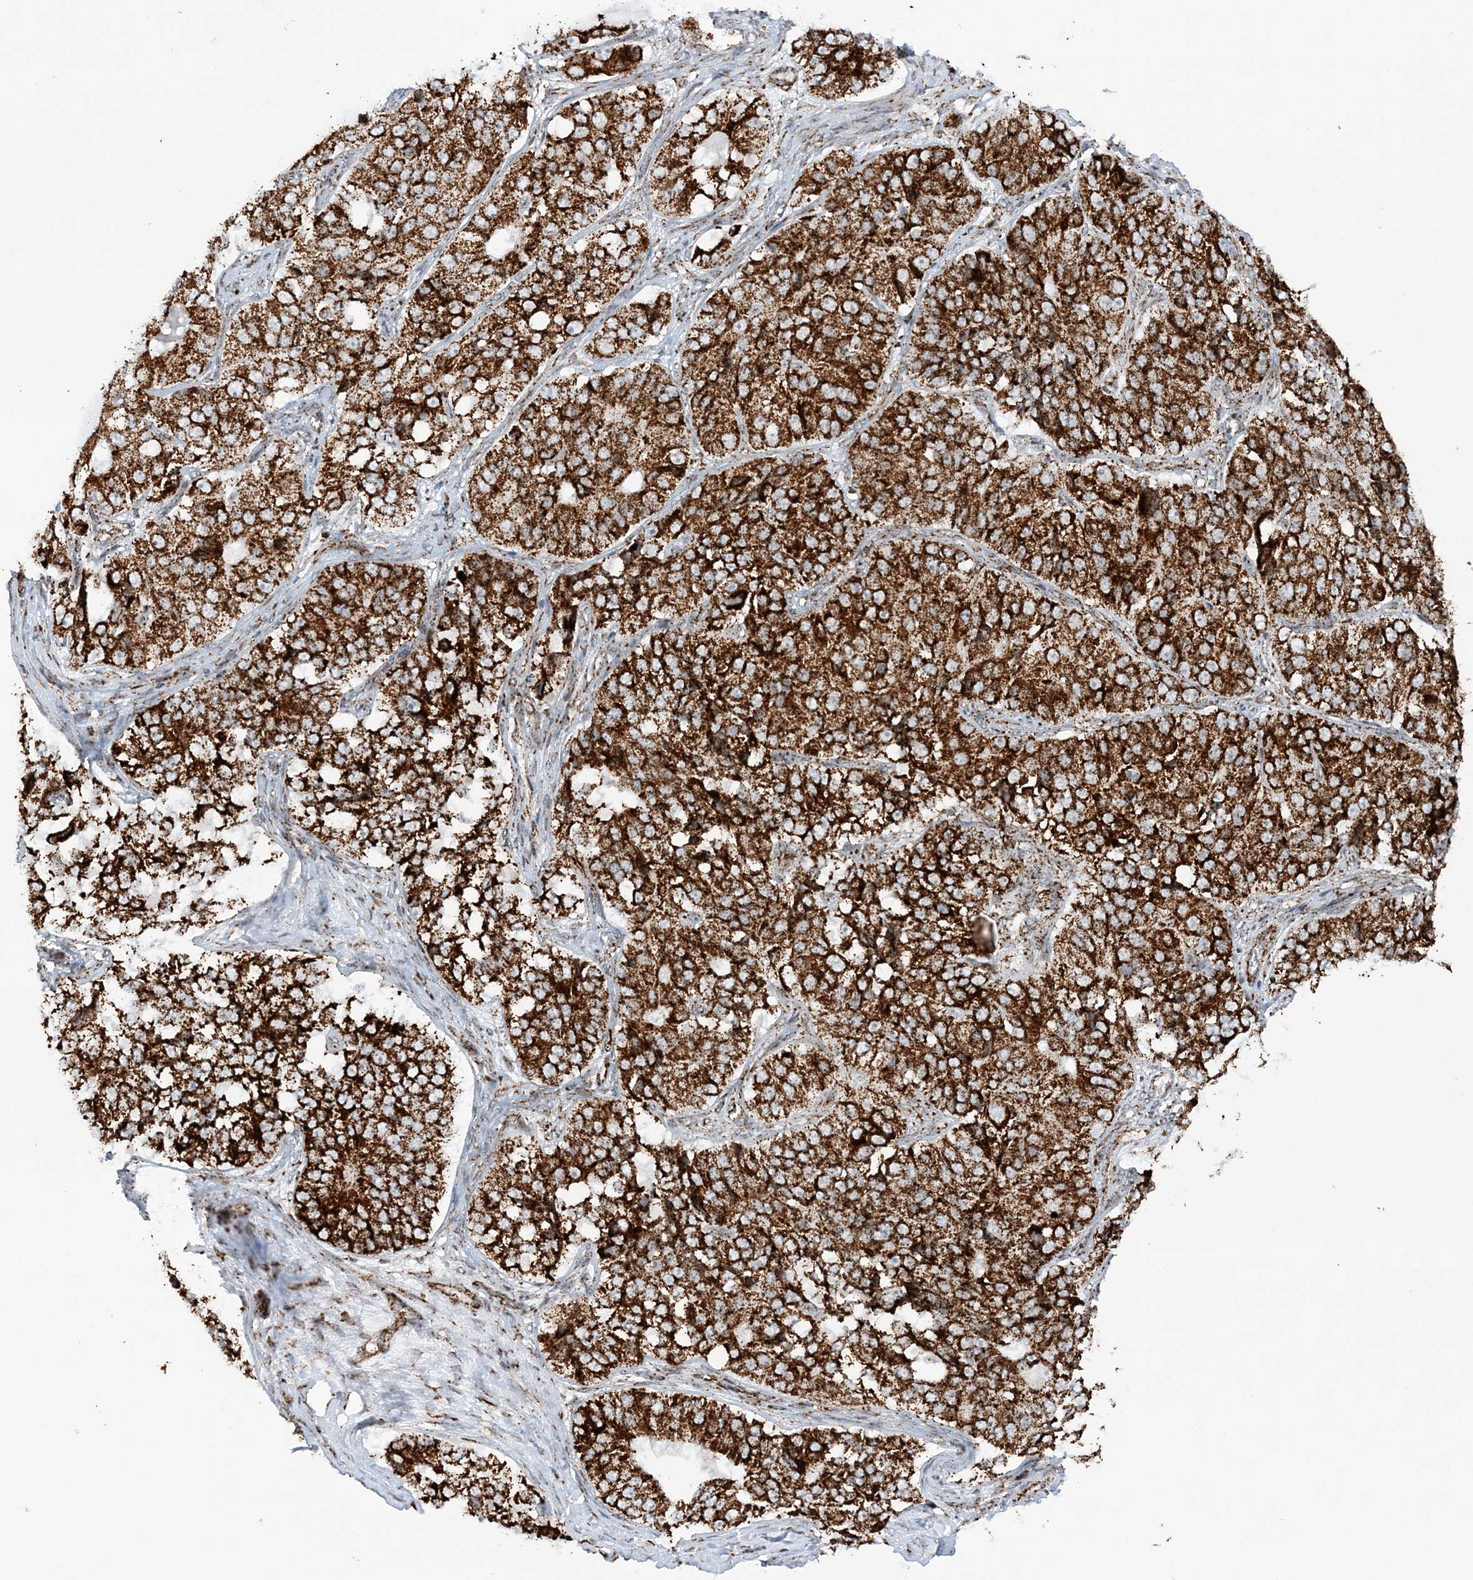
{"staining": {"intensity": "strong", "quantity": ">75%", "location": "cytoplasmic/membranous"}, "tissue": "ovarian cancer", "cell_type": "Tumor cells", "image_type": "cancer", "snomed": [{"axis": "morphology", "description": "Carcinoma, endometroid"}, {"axis": "topography", "description": "Ovary"}], "caption": "Immunohistochemistry (IHC) of human endometroid carcinoma (ovarian) exhibits high levels of strong cytoplasmic/membranous positivity in about >75% of tumor cells.", "gene": "CRY2", "patient": {"sex": "female", "age": 51}}